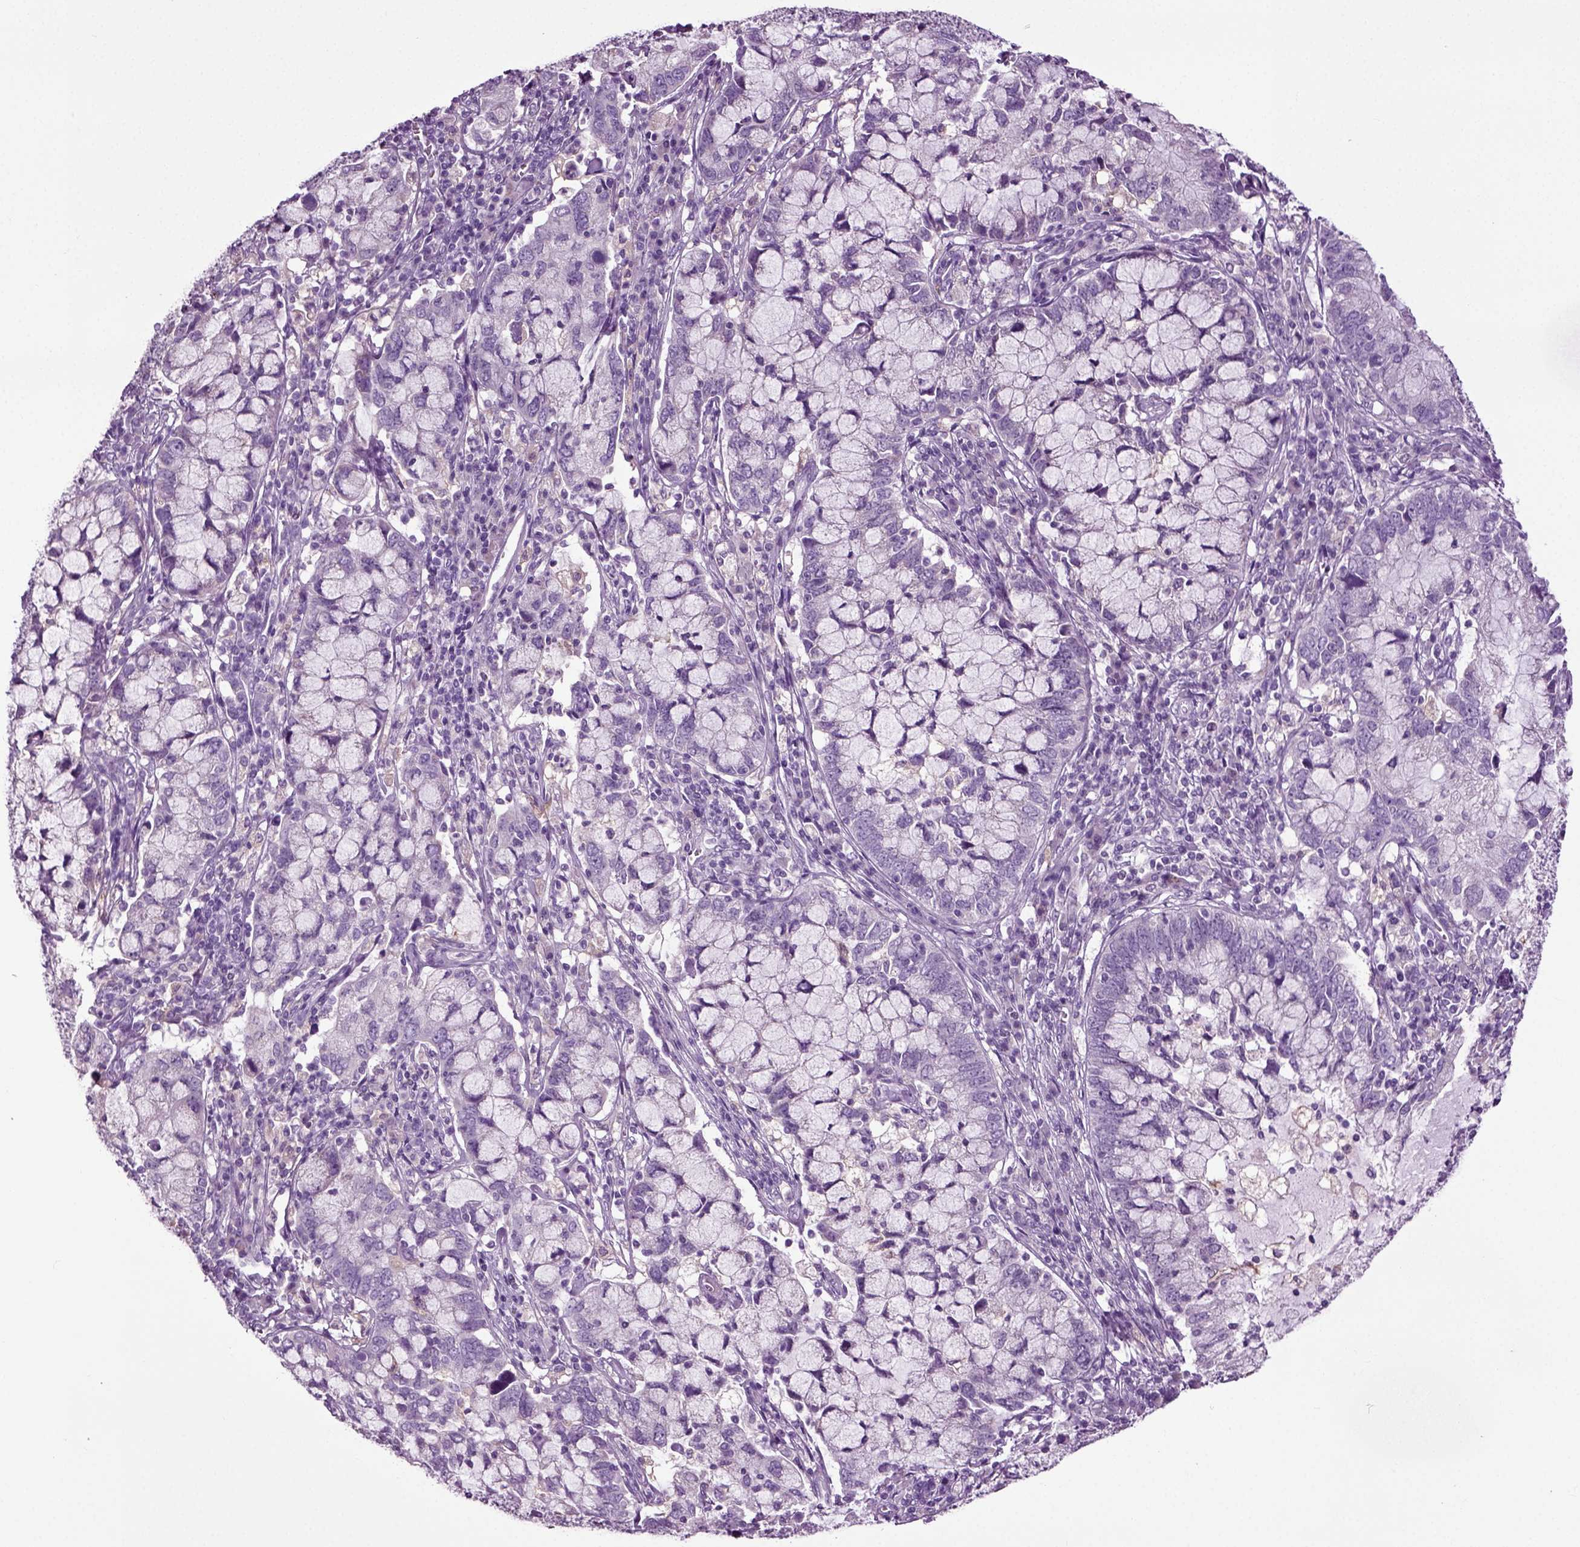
{"staining": {"intensity": "negative", "quantity": "none", "location": "none"}, "tissue": "cervical cancer", "cell_type": "Tumor cells", "image_type": "cancer", "snomed": [{"axis": "morphology", "description": "Adenocarcinoma, NOS"}, {"axis": "topography", "description": "Cervix"}], "caption": "An image of adenocarcinoma (cervical) stained for a protein exhibits no brown staining in tumor cells.", "gene": "DNAH10", "patient": {"sex": "female", "age": 40}}